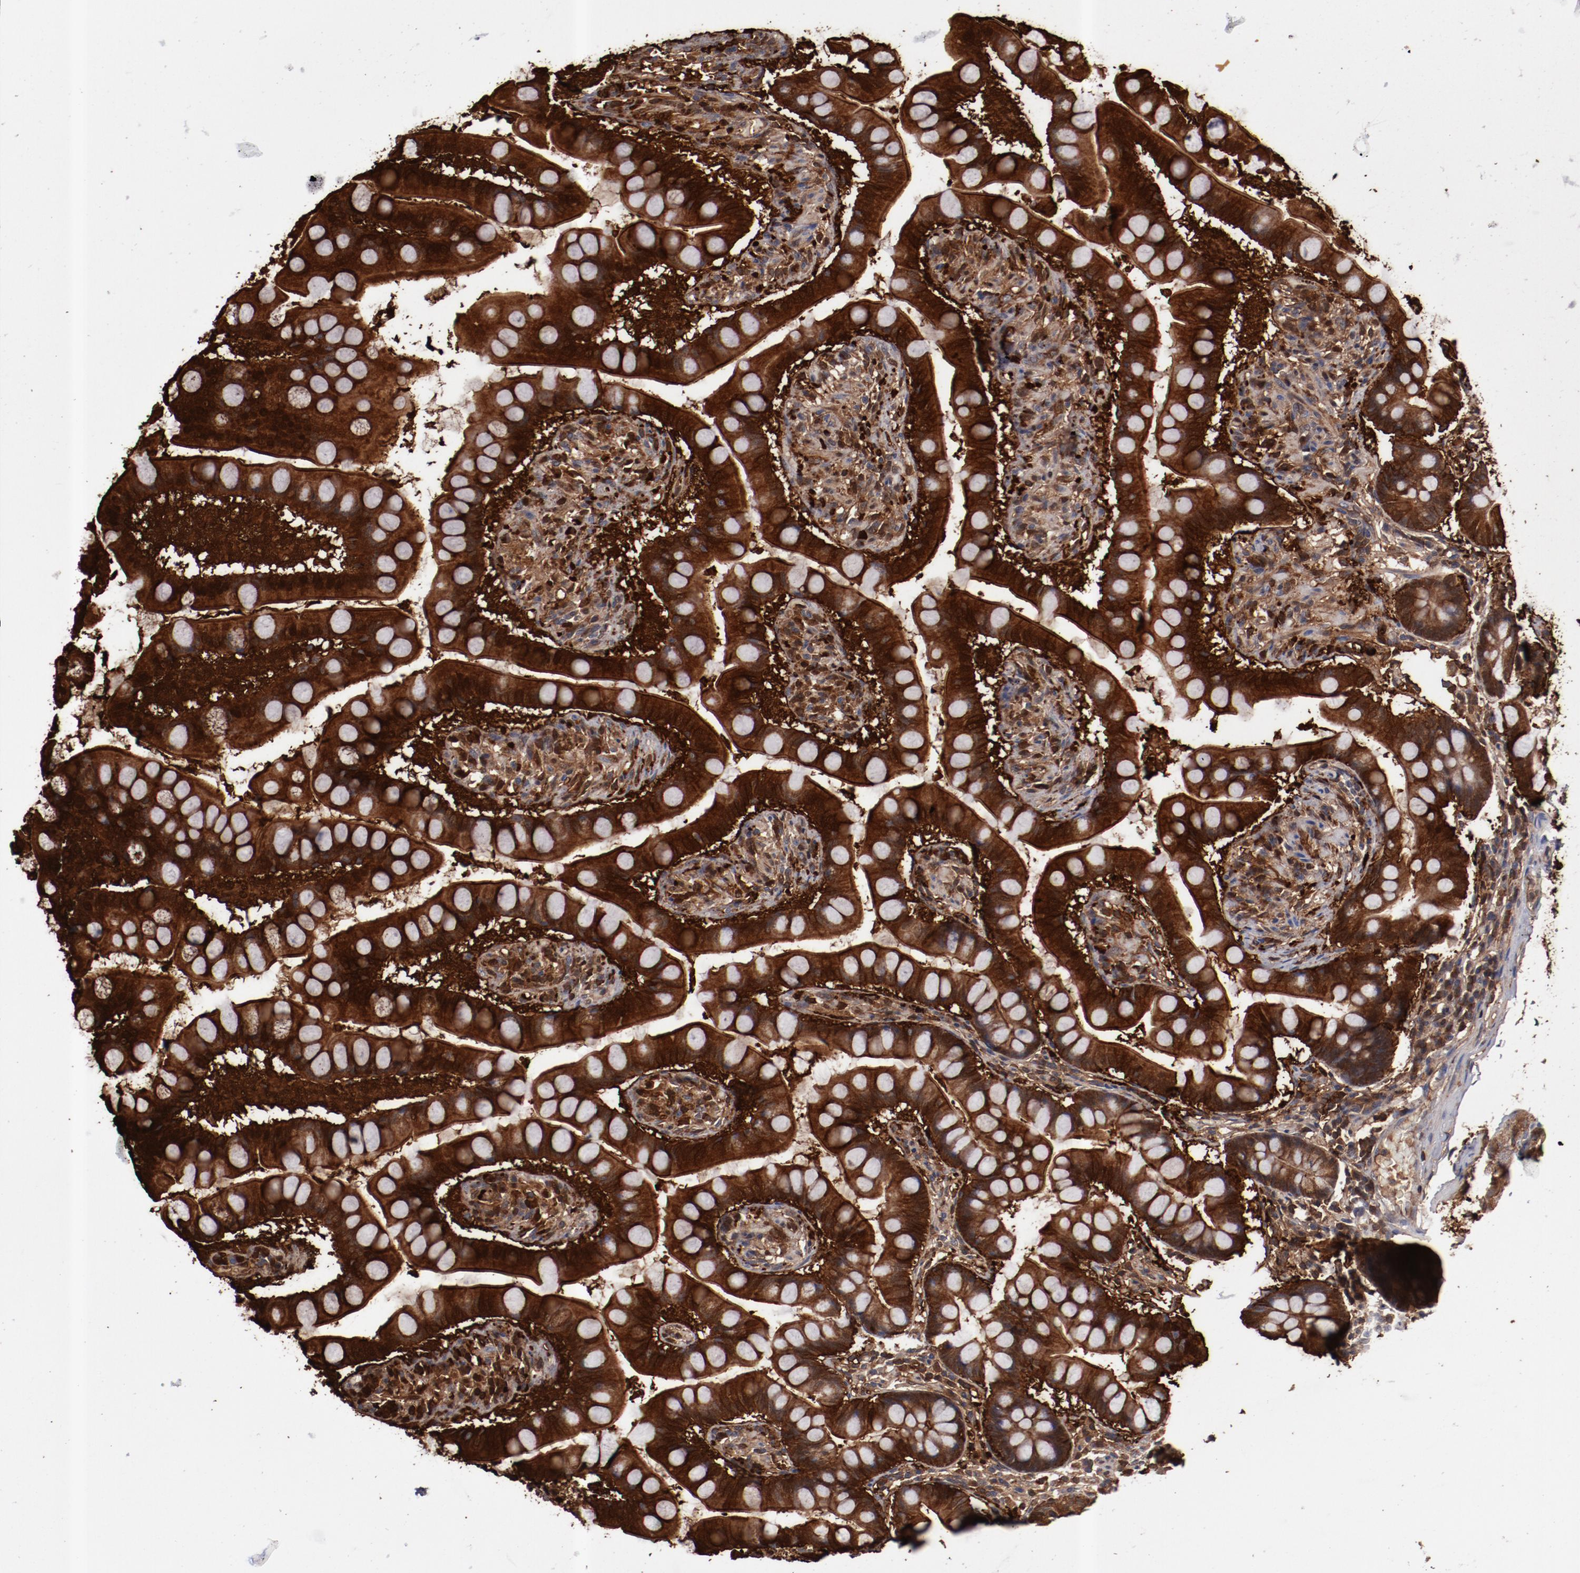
{"staining": {"intensity": "moderate", "quantity": ">75%", "location": "cytoplasmic/membranous"}, "tissue": "small intestine", "cell_type": "Glandular cells", "image_type": "normal", "snomed": [{"axis": "morphology", "description": "Normal tissue, NOS"}, {"axis": "topography", "description": "Small intestine"}], "caption": "Immunohistochemical staining of normal human small intestine displays medium levels of moderate cytoplasmic/membranous expression in about >75% of glandular cells. (IHC, brightfield microscopy, high magnification).", "gene": "DNAAF2", "patient": {"sex": "male", "age": 41}}